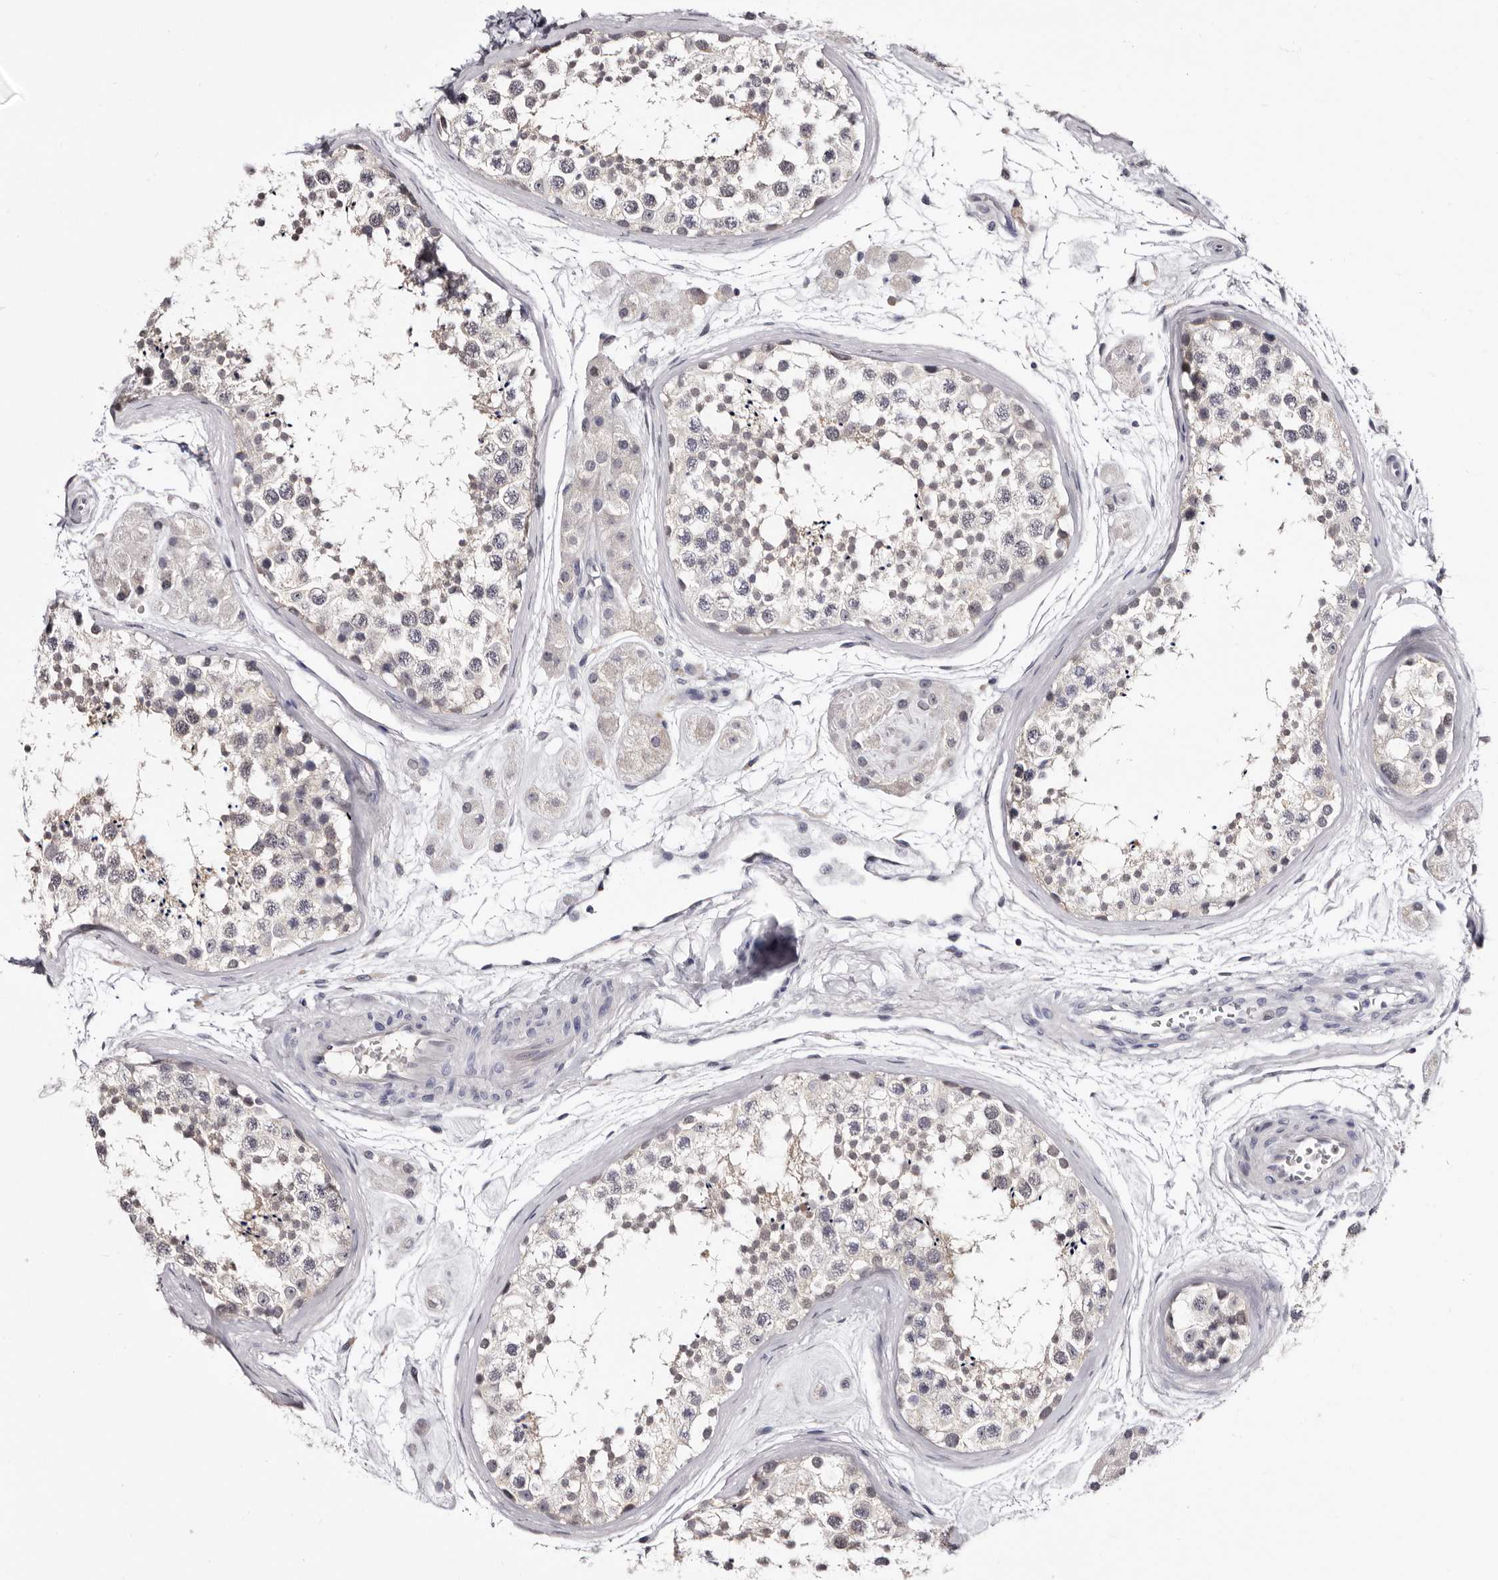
{"staining": {"intensity": "negative", "quantity": "none", "location": "none"}, "tissue": "testis", "cell_type": "Cells in seminiferous ducts", "image_type": "normal", "snomed": [{"axis": "morphology", "description": "Normal tissue, NOS"}, {"axis": "topography", "description": "Testis"}], "caption": "High power microscopy image of an immunohistochemistry micrograph of unremarkable testis, revealing no significant positivity in cells in seminiferous ducts.", "gene": "BPGM", "patient": {"sex": "male", "age": 56}}